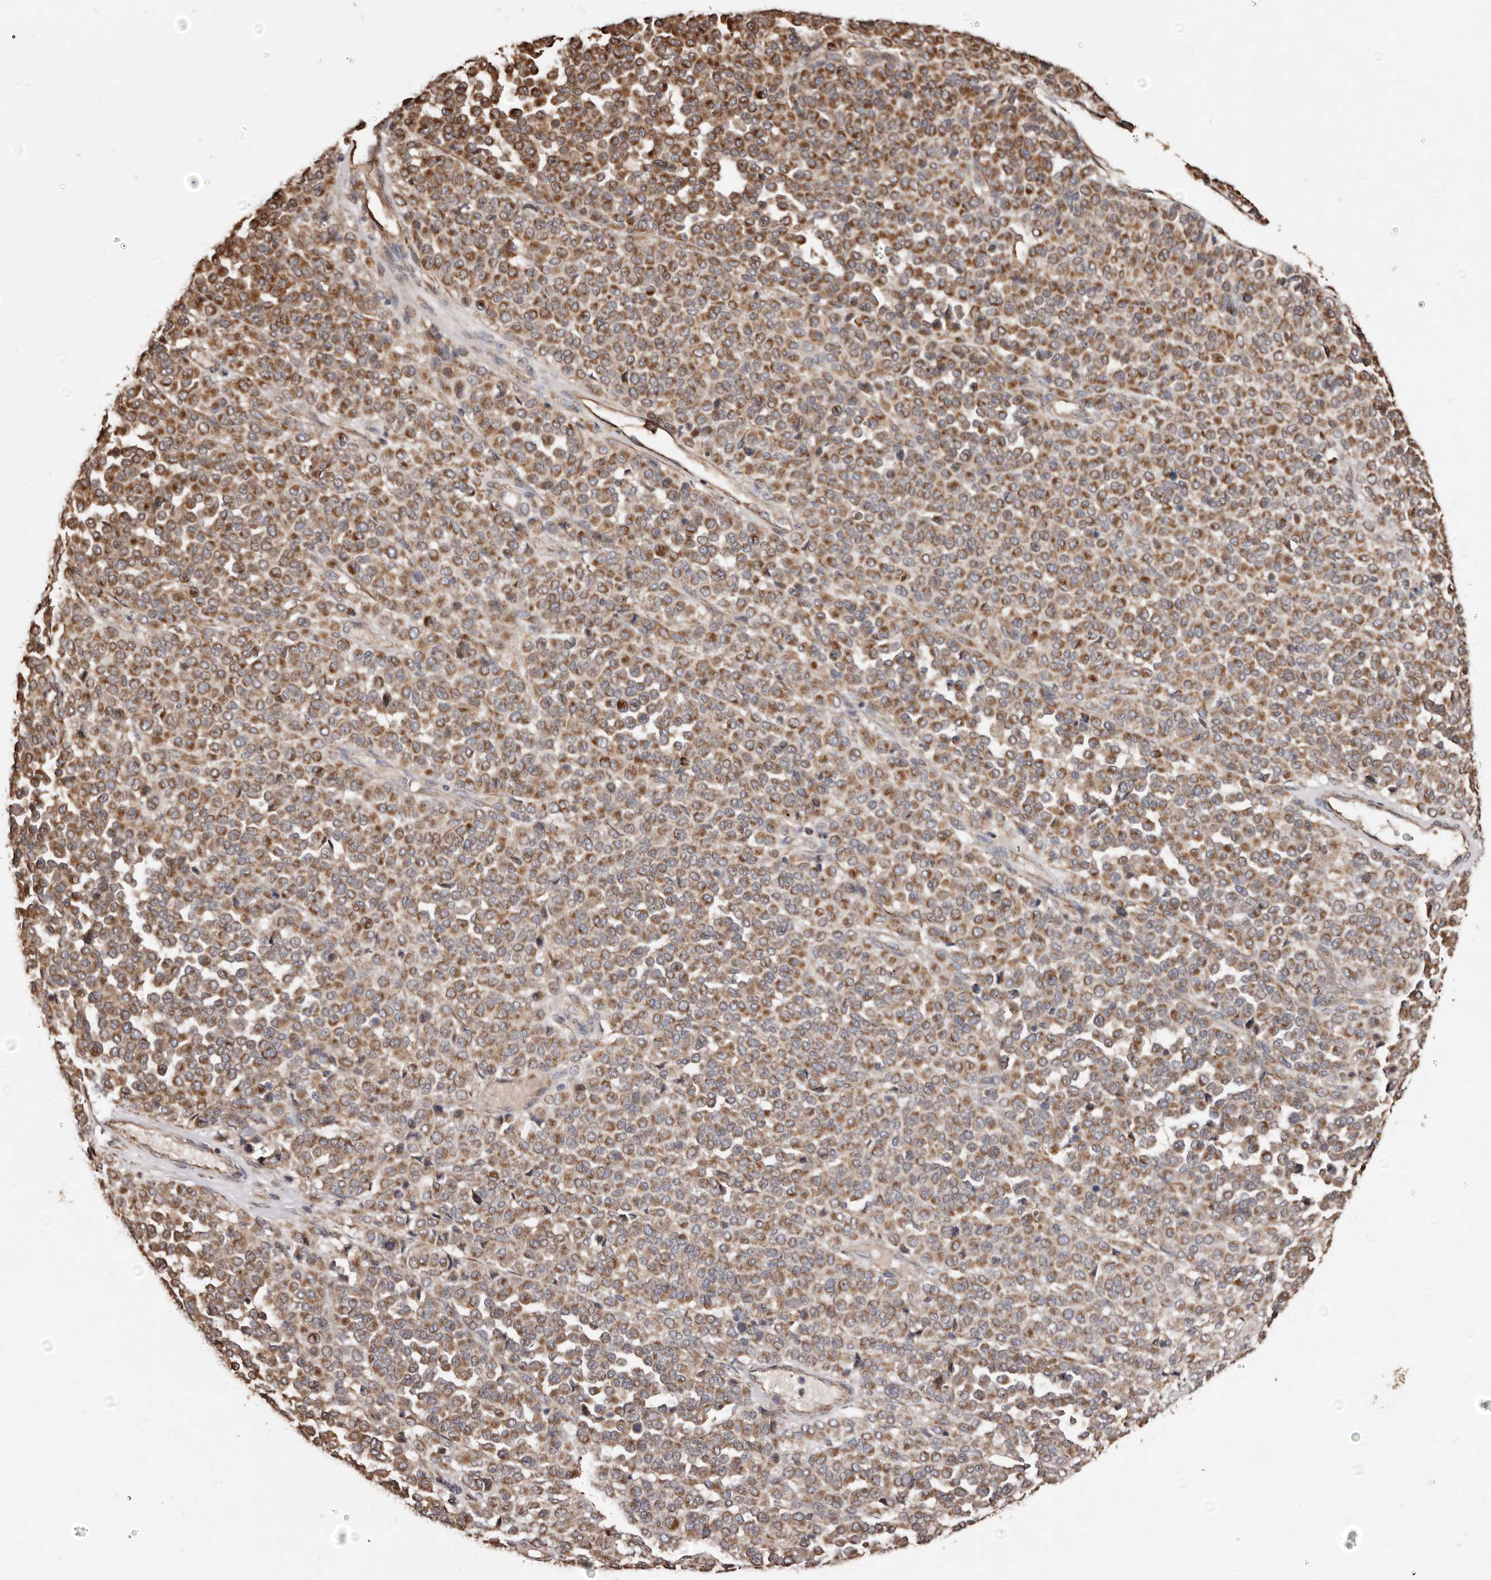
{"staining": {"intensity": "moderate", "quantity": ">75%", "location": "cytoplasmic/membranous"}, "tissue": "melanoma", "cell_type": "Tumor cells", "image_type": "cancer", "snomed": [{"axis": "morphology", "description": "Malignant melanoma, Metastatic site"}, {"axis": "topography", "description": "Pancreas"}], "caption": "A brown stain labels moderate cytoplasmic/membranous staining of a protein in human malignant melanoma (metastatic site) tumor cells. (DAB IHC, brown staining for protein, blue staining for nuclei).", "gene": "MACC1", "patient": {"sex": "female", "age": 30}}